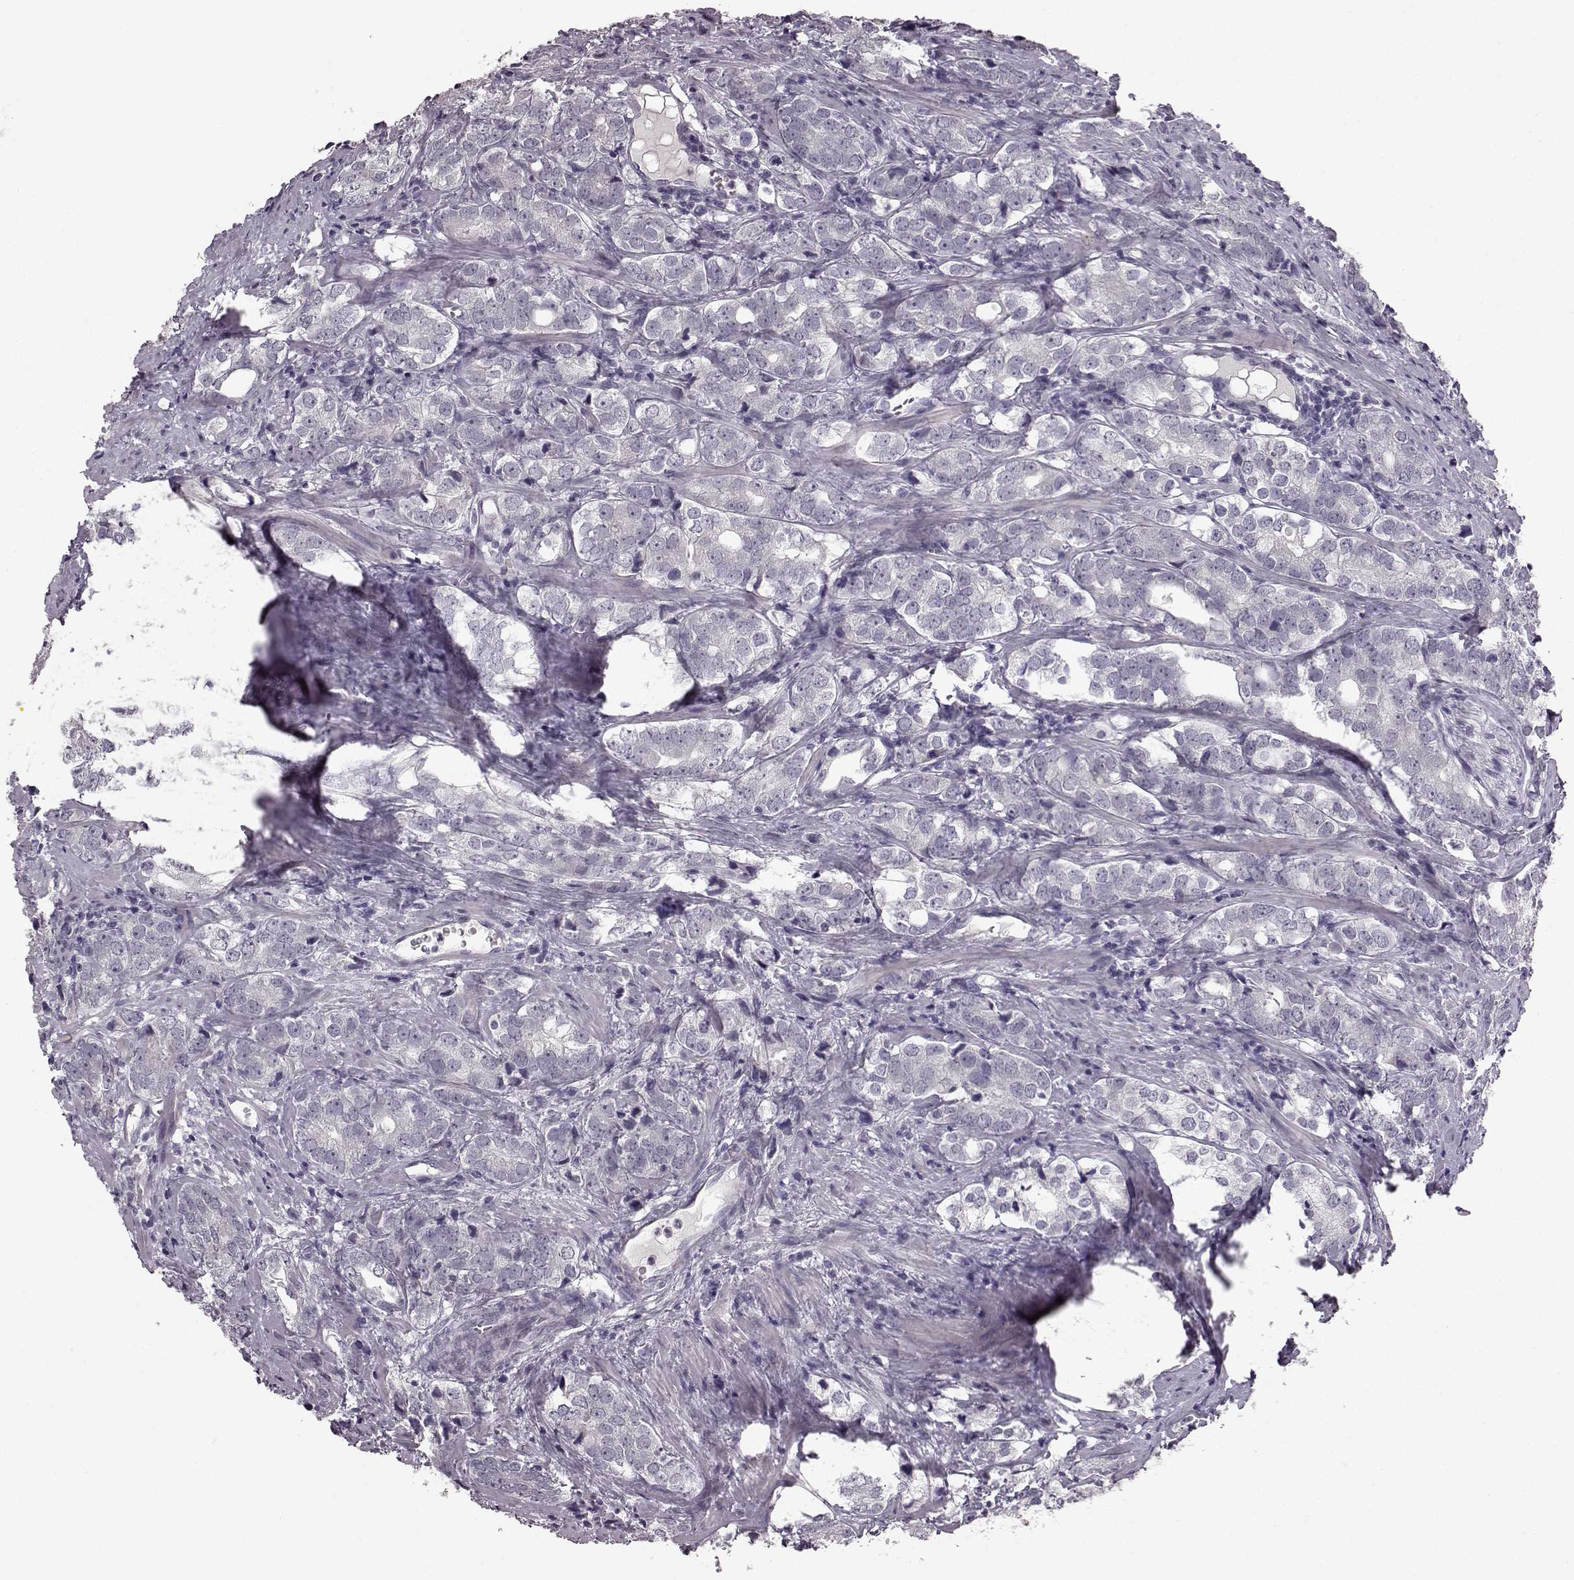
{"staining": {"intensity": "negative", "quantity": "none", "location": "none"}, "tissue": "prostate cancer", "cell_type": "Tumor cells", "image_type": "cancer", "snomed": [{"axis": "morphology", "description": "Adenocarcinoma, NOS"}, {"axis": "topography", "description": "Prostate and seminal vesicle, NOS"}], "caption": "High power microscopy image of an IHC photomicrograph of adenocarcinoma (prostate), revealing no significant expression in tumor cells.", "gene": "LHB", "patient": {"sex": "male", "age": 63}}